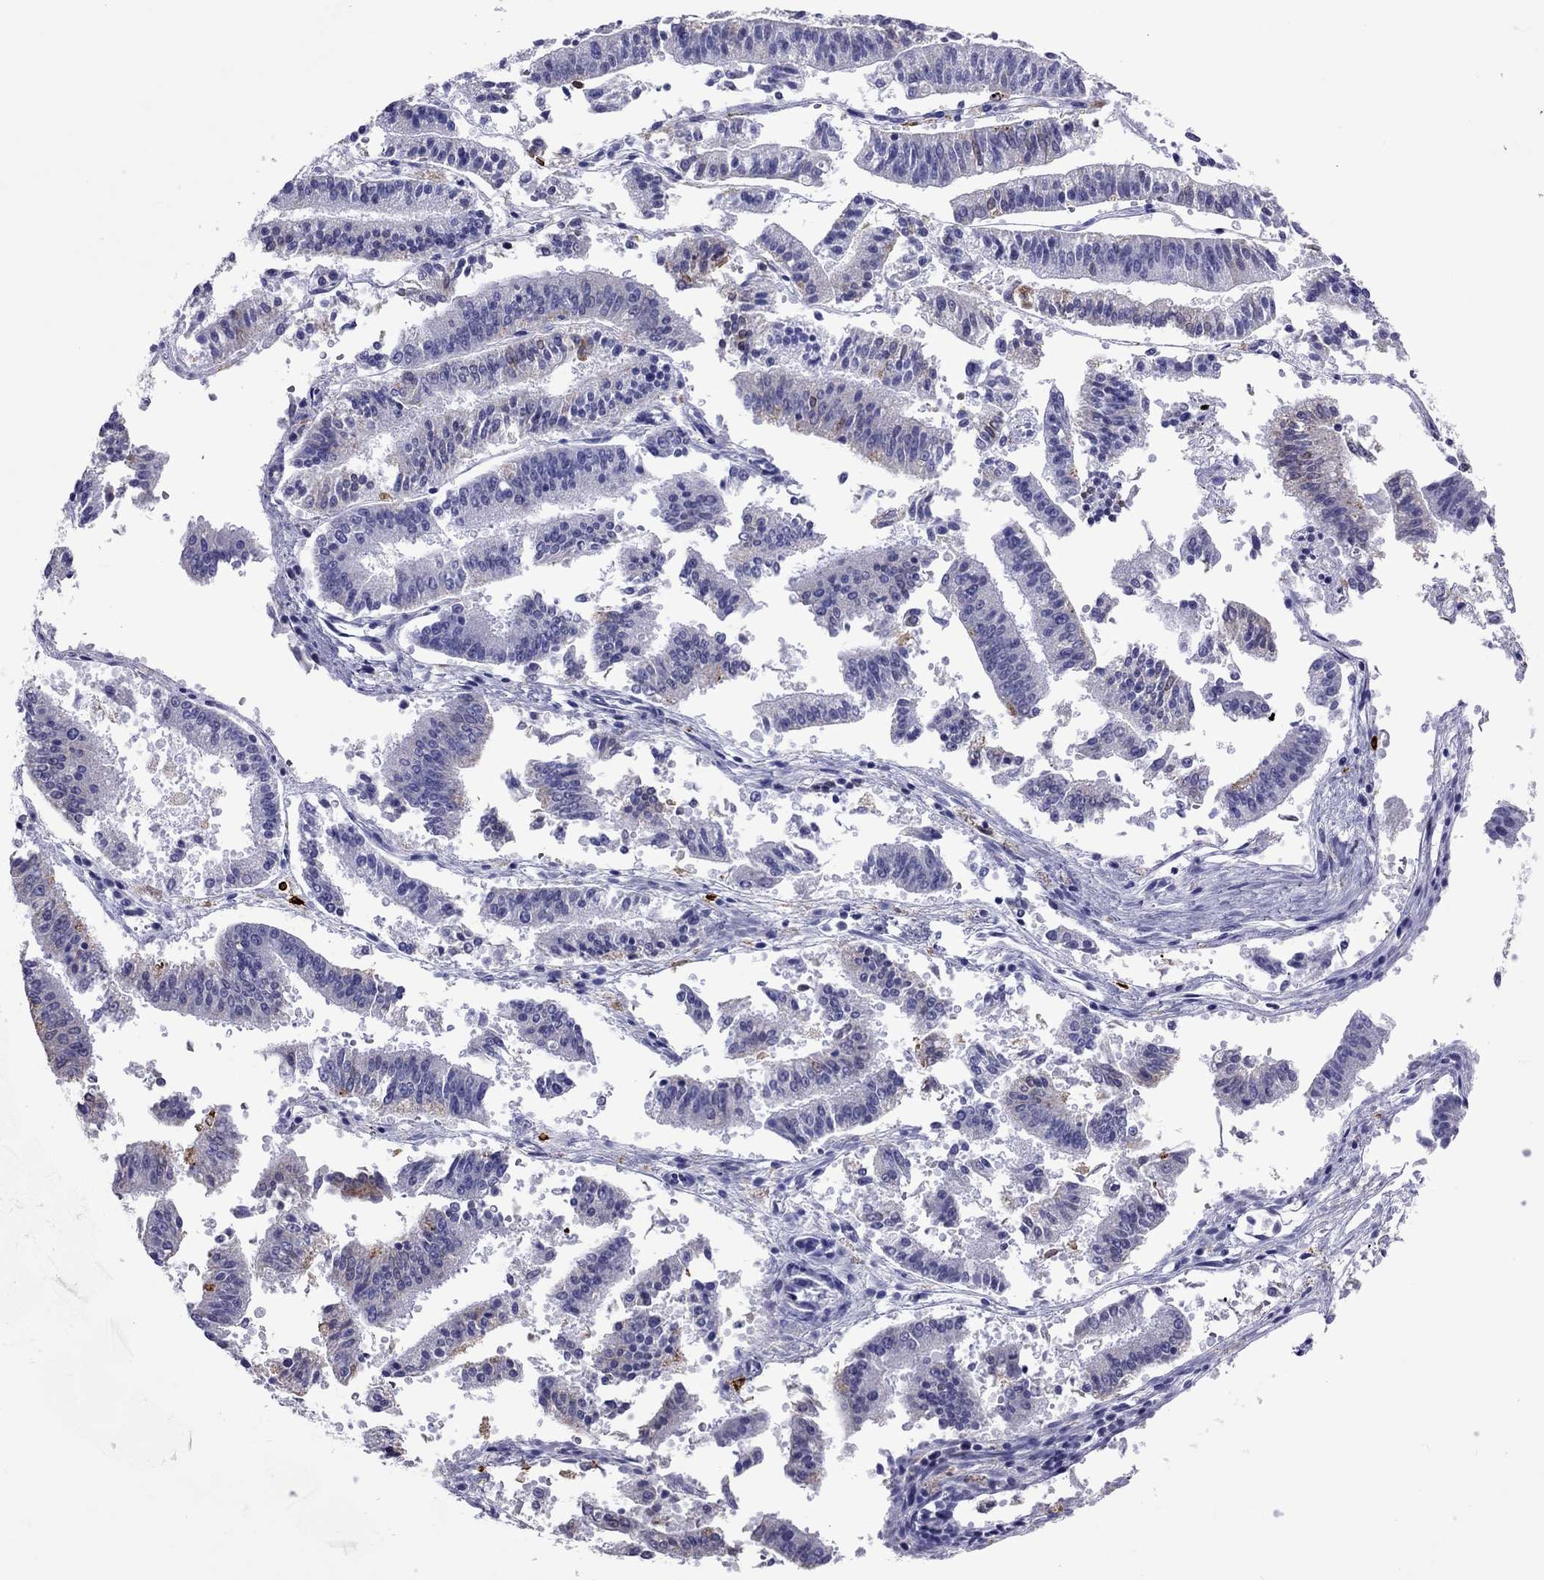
{"staining": {"intensity": "negative", "quantity": "none", "location": "none"}, "tissue": "endometrial cancer", "cell_type": "Tumor cells", "image_type": "cancer", "snomed": [{"axis": "morphology", "description": "Adenocarcinoma, NOS"}, {"axis": "topography", "description": "Endometrium"}], "caption": "An immunohistochemistry histopathology image of endometrial cancer is shown. There is no staining in tumor cells of endometrial cancer.", "gene": "ADORA2A", "patient": {"sex": "female", "age": 66}}